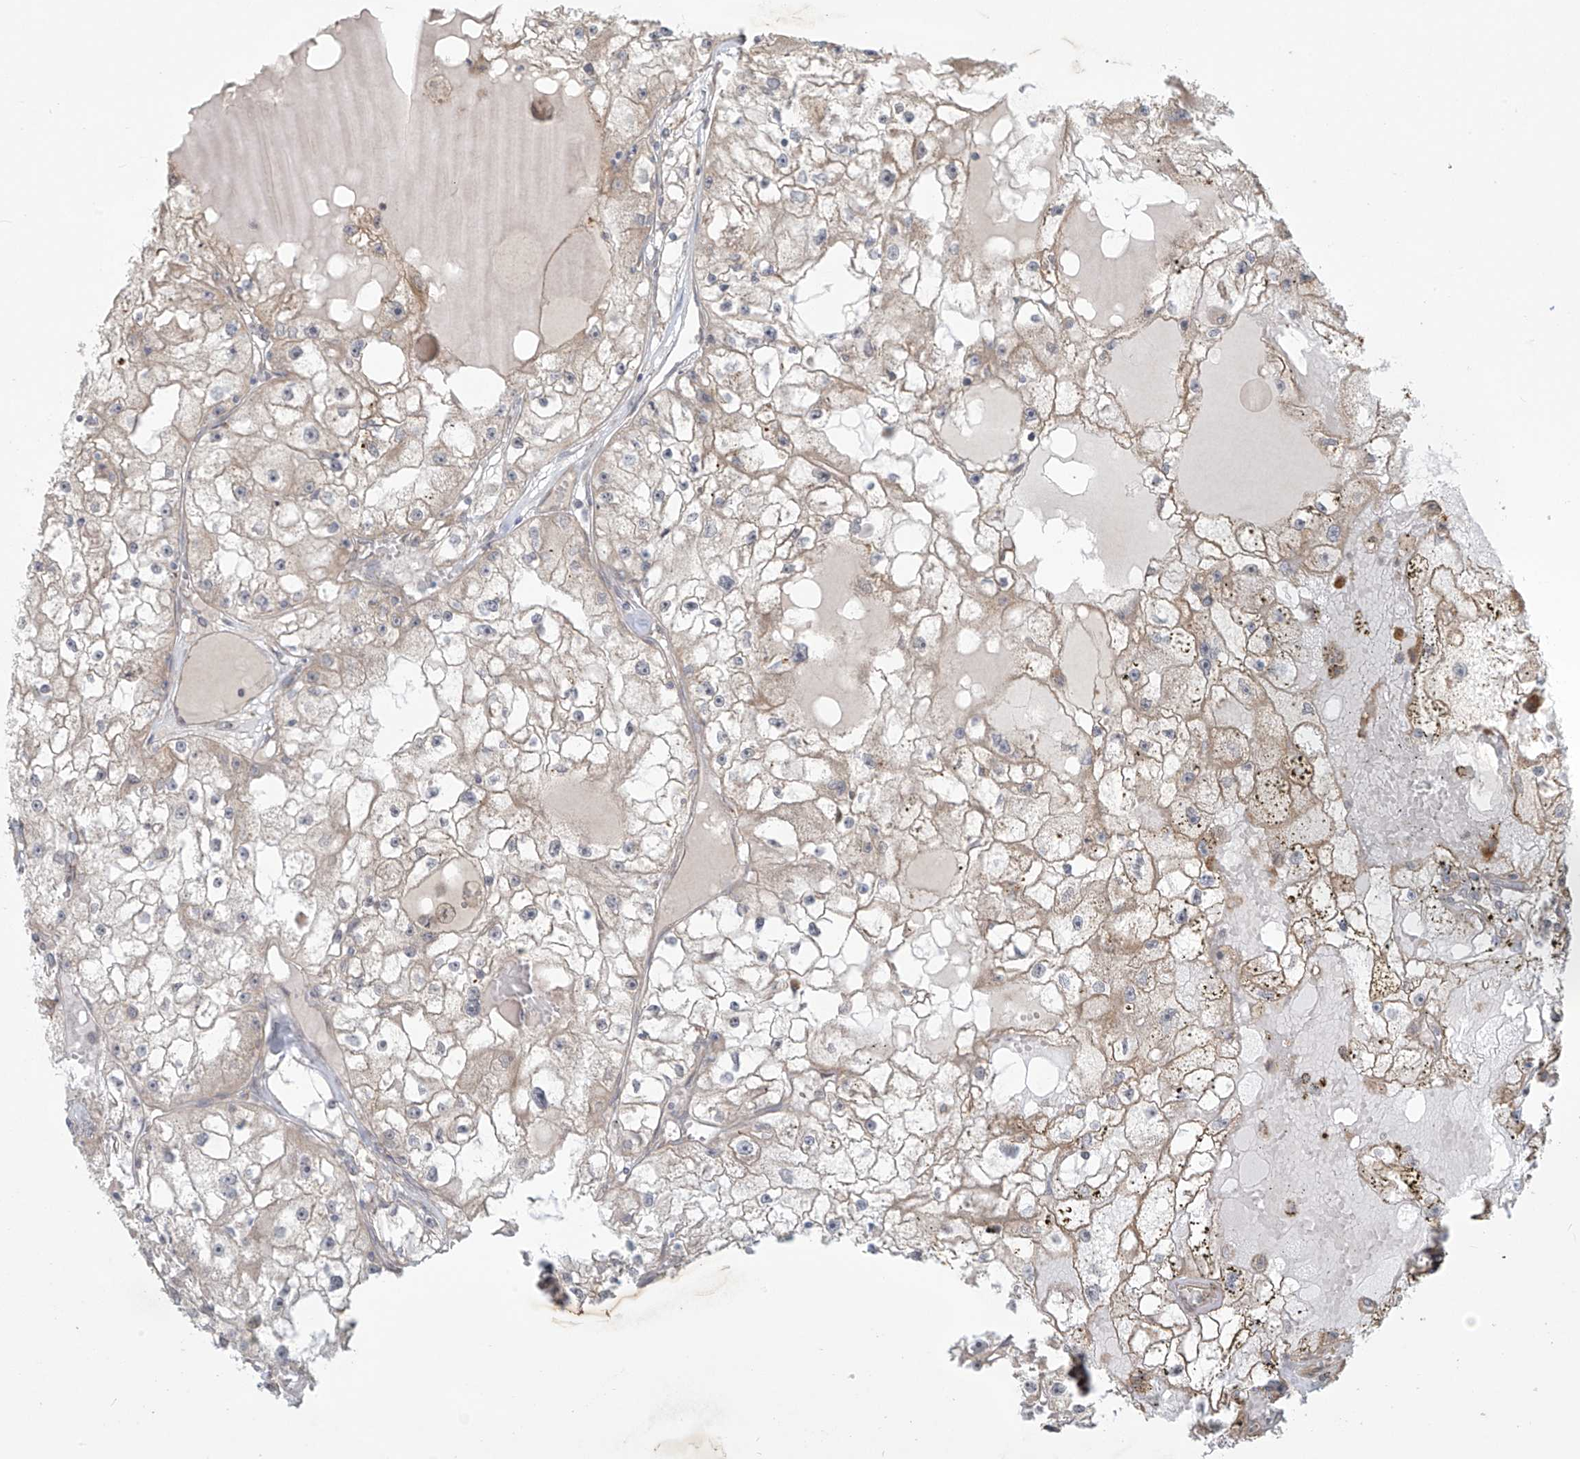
{"staining": {"intensity": "weak", "quantity": "25%-75%", "location": "cytoplasmic/membranous"}, "tissue": "renal cancer", "cell_type": "Tumor cells", "image_type": "cancer", "snomed": [{"axis": "morphology", "description": "Adenocarcinoma, NOS"}, {"axis": "topography", "description": "Kidney"}], "caption": "This is an image of IHC staining of renal cancer (adenocarcinoma), which shows weak expression in the cytoplasmic/membranous of tumor cells.", "gene": "PLEKHM3", "patient": {"sex": "male", "age": 56}}